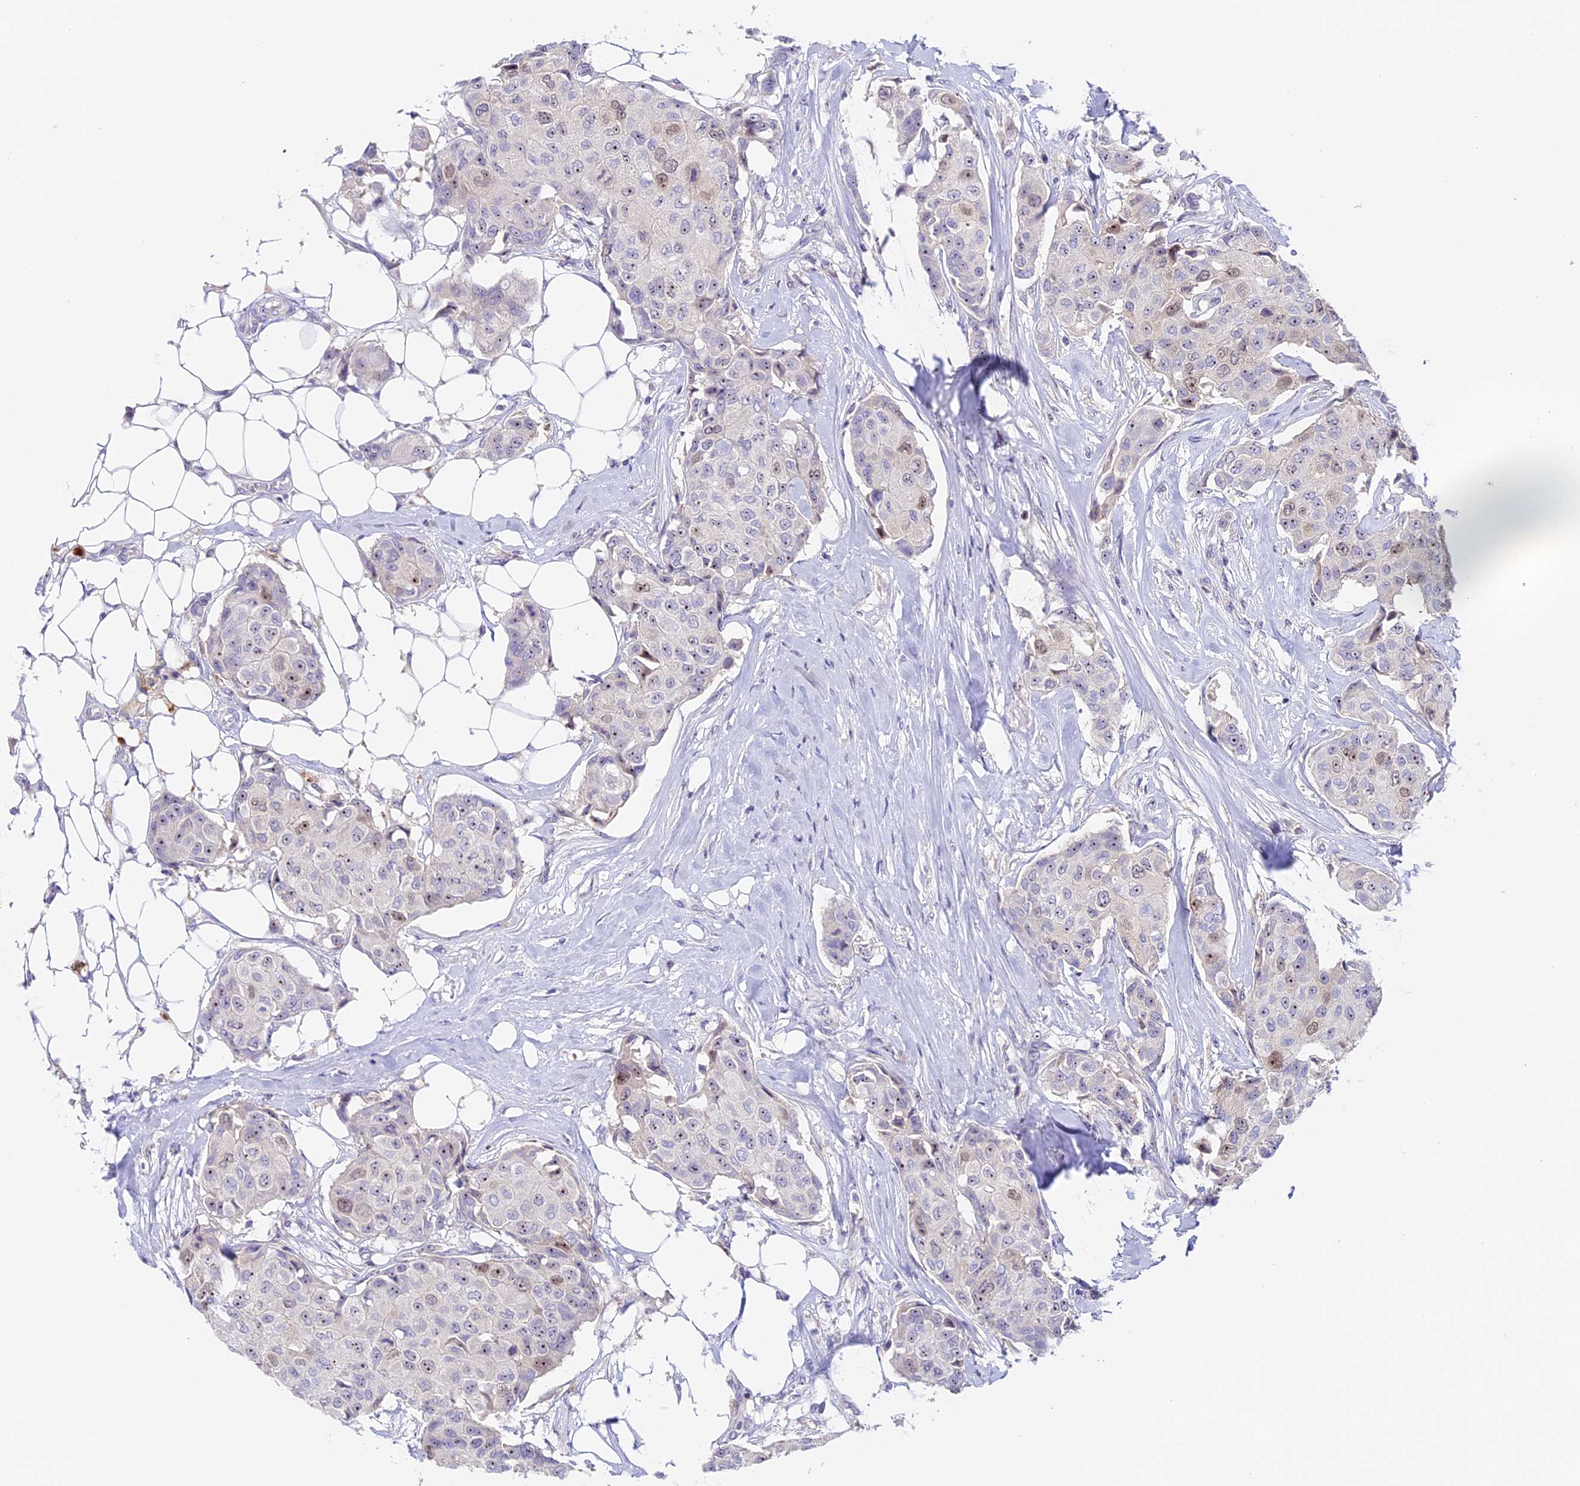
{"staining": {"intensity": "moderate", "quantity": "25%-75%", "location": "nuclear"}, "tissue": "breast cancer", "cell_type": "Tumor cells", "image_type": "cancer", "snomed": [{"axis": "morphology", "description": "Duct carcinoma"}, {"axis": "topography", "description": "Breast"}], "caption": "Immunohistochemical staining of human invasive ductal carcinoma (breast) reveals medium levels of moderate nuclear protein expression in about 25%-75% of tumor cells. (brown staining indicates protein expression, while blue staining denotes nuclei).", "gene": "RAD51", "patient": {"sex": "female", "age": 80}}